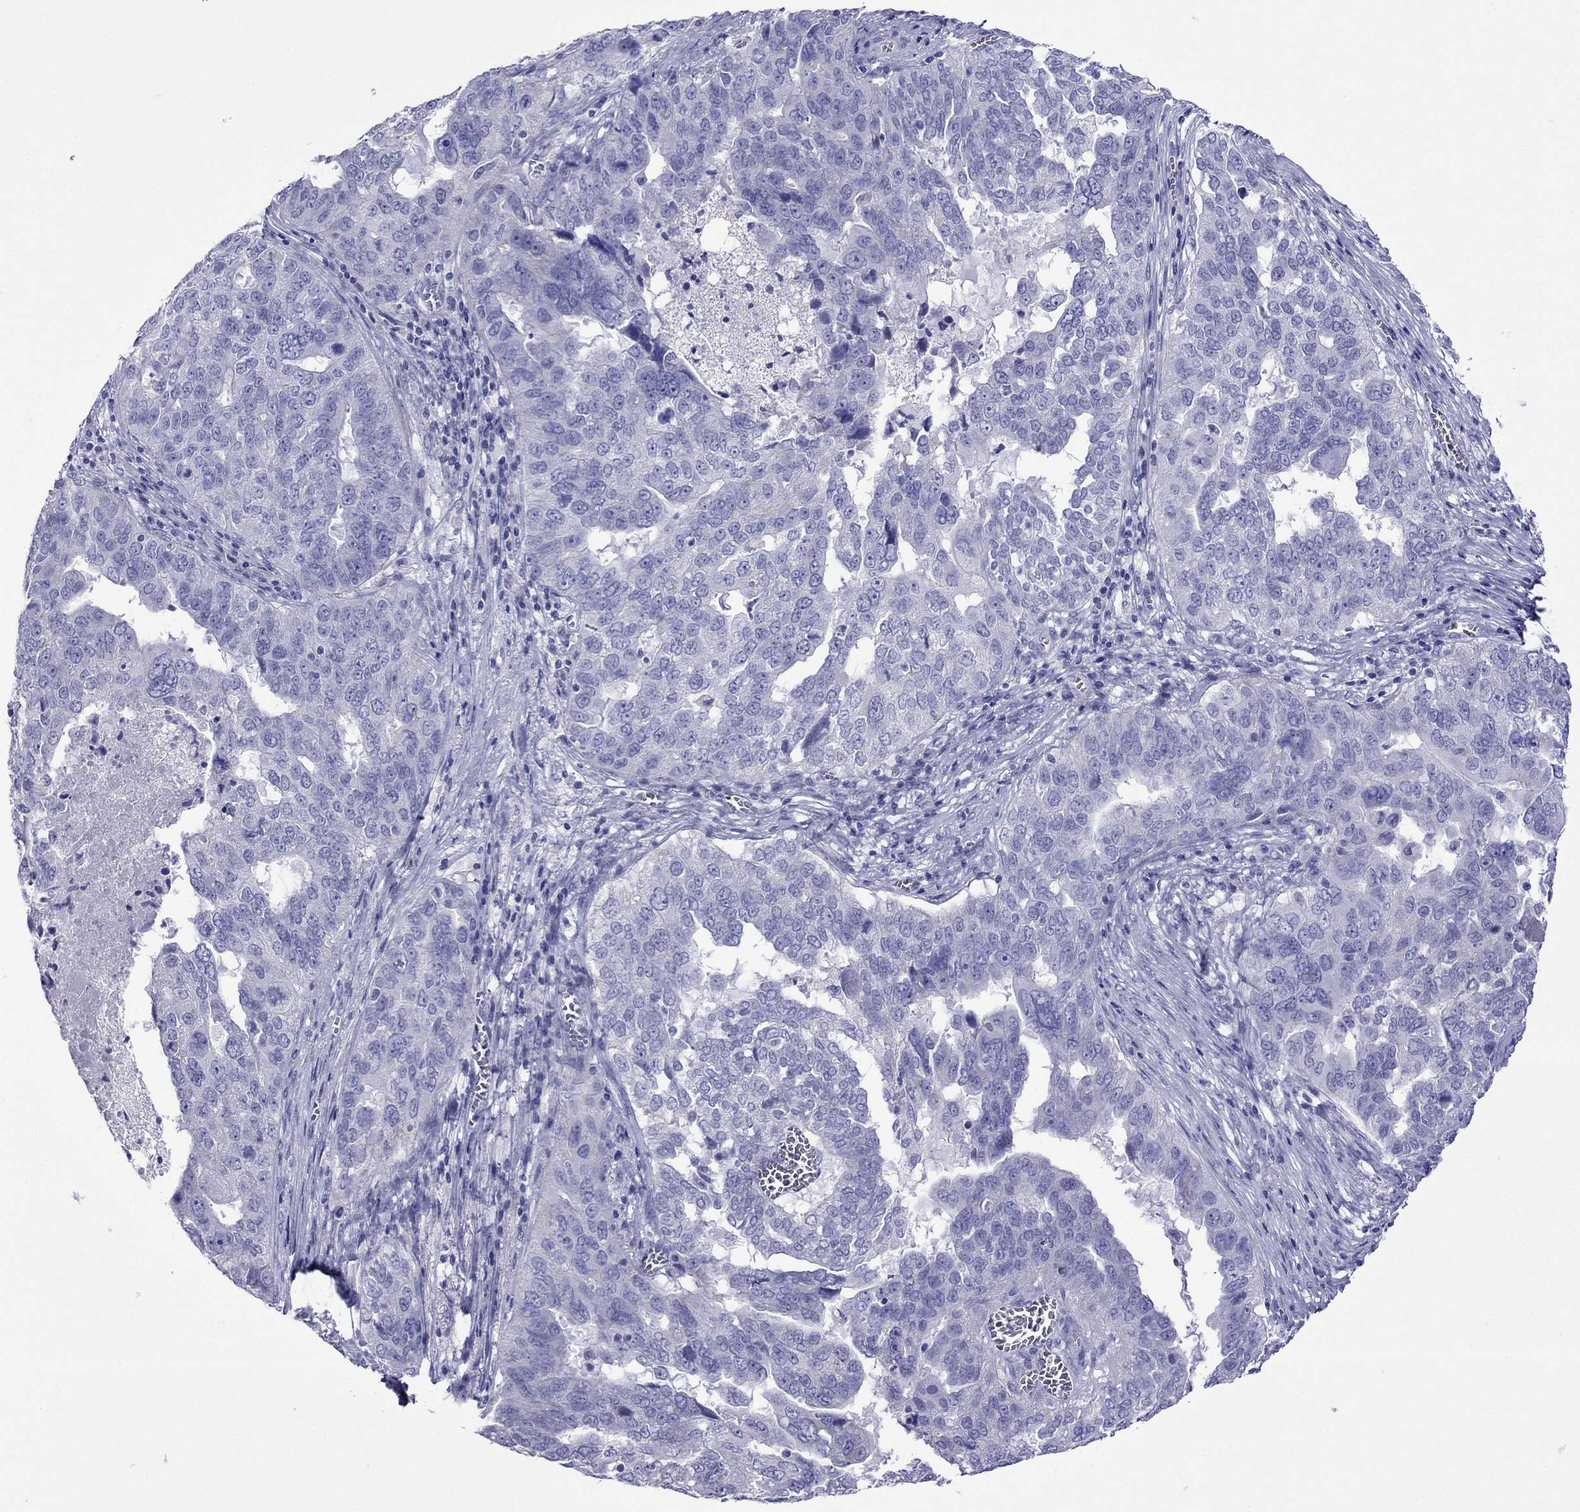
{"staining": {"intensity": "negative", "quantity": "none", "location": "none"}, "tissue": "ovarian cancer", "cell_type": "Tumor cells", "image_type": "cancer", "snomed": [{"axis": "morphology", "description": "Carcinoma, endometroid"}, {"axis": "topography", "description": "Soft tissue"}, {"axis": "topography", "description": "Ovary"}], "caption": "IHC micrograph of neoplastic tissue: human ovarian endometroid carcinoma stained with DAB (3,3'-diaminobenzidine) demonstrates no significant protein staining in tumor cells.", "gene": "TDRD1", "patient": {"sex": "female", "age": 52}}